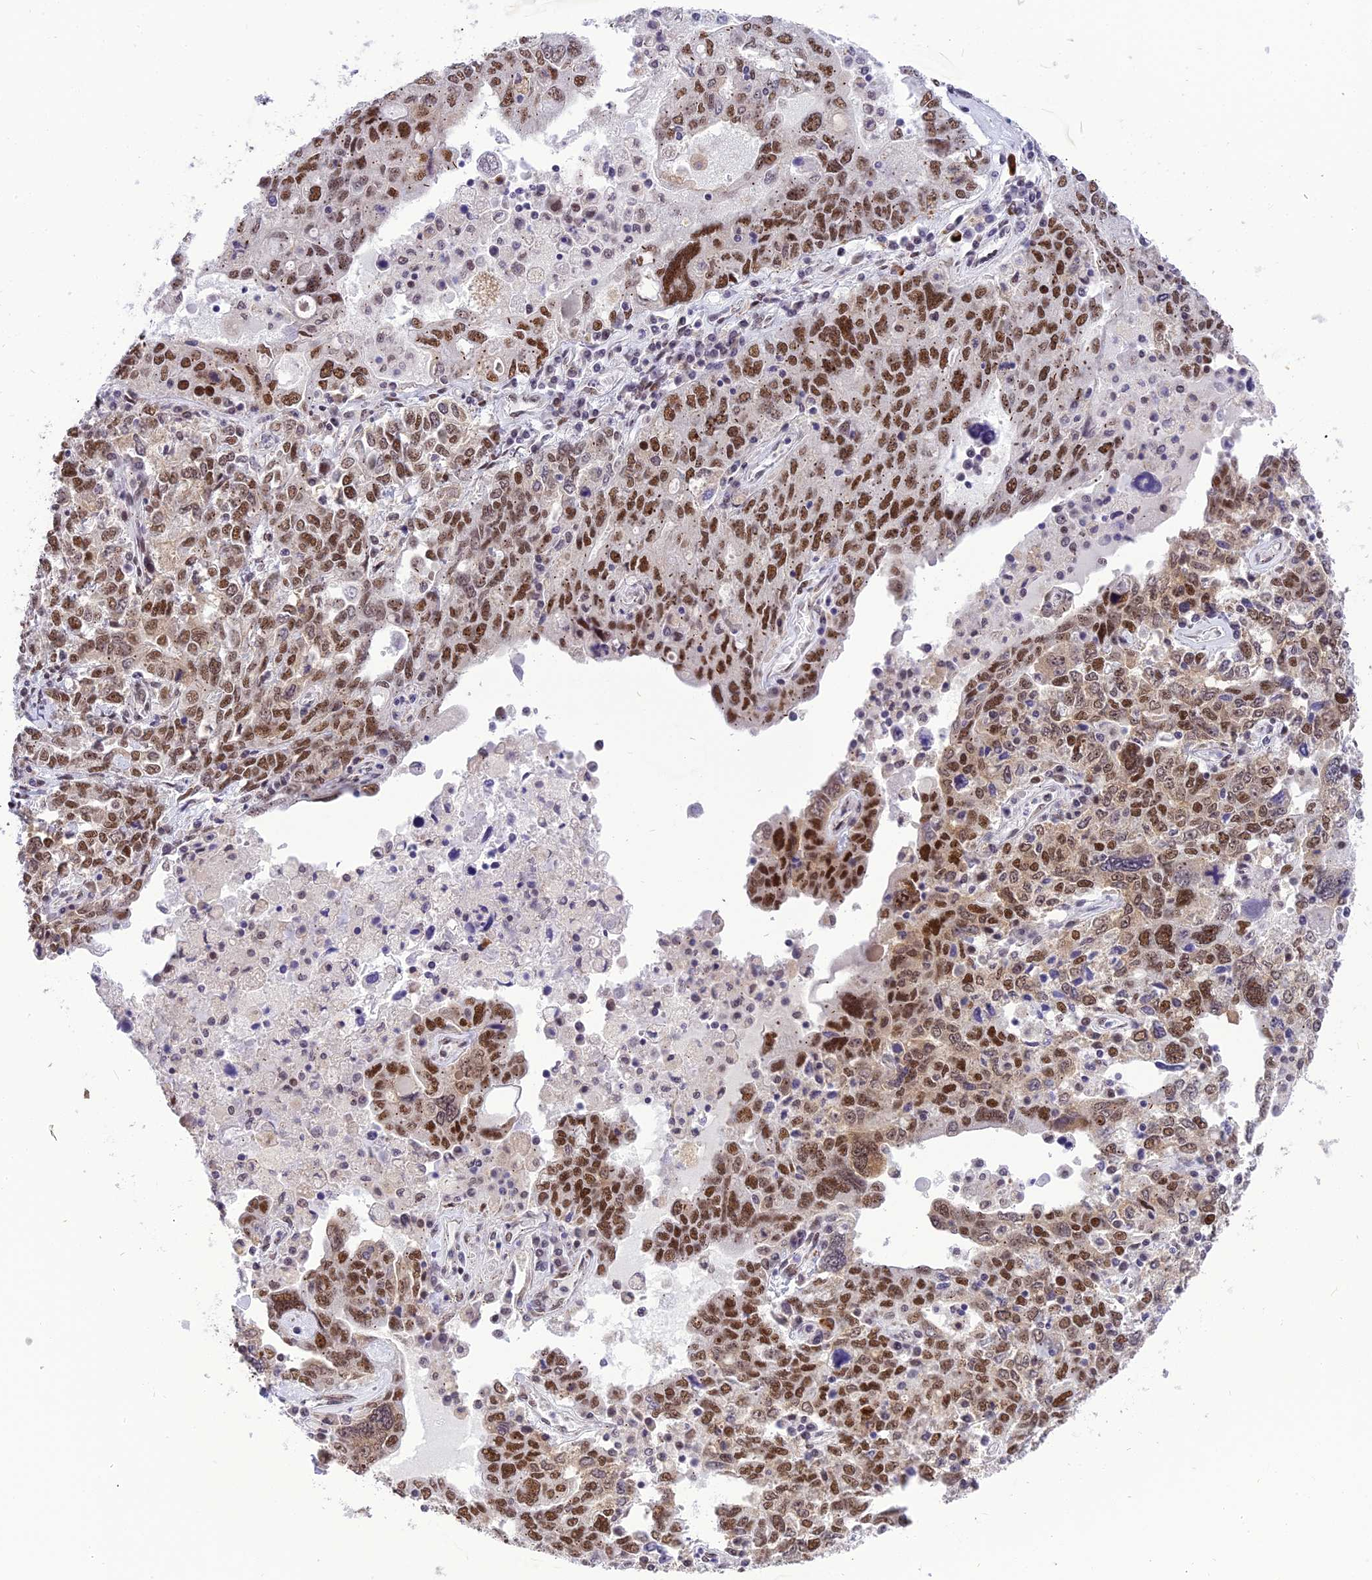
{"staining": {"intensity": "moderate", "quantity": ">75%", "location": "nuclear"}, "tissue": "ovarian cancer", "cell_type": "Tumor cells", "image_type": "cancer", "snomed": [{"axis": "morphology", "description": "Carcinoma, endometroid"}, {"axis": "topography", "description": "Ovary"}], "caption": "A histopathology image showing moderate nuclear positivity in approximately >75% of tumor cells in ovarian endometroid carcinoma, as visualized by brown immunohistochemical staining.", "gene": "IRF2BP1", "patient": {"sex": "female", "age": 62}}